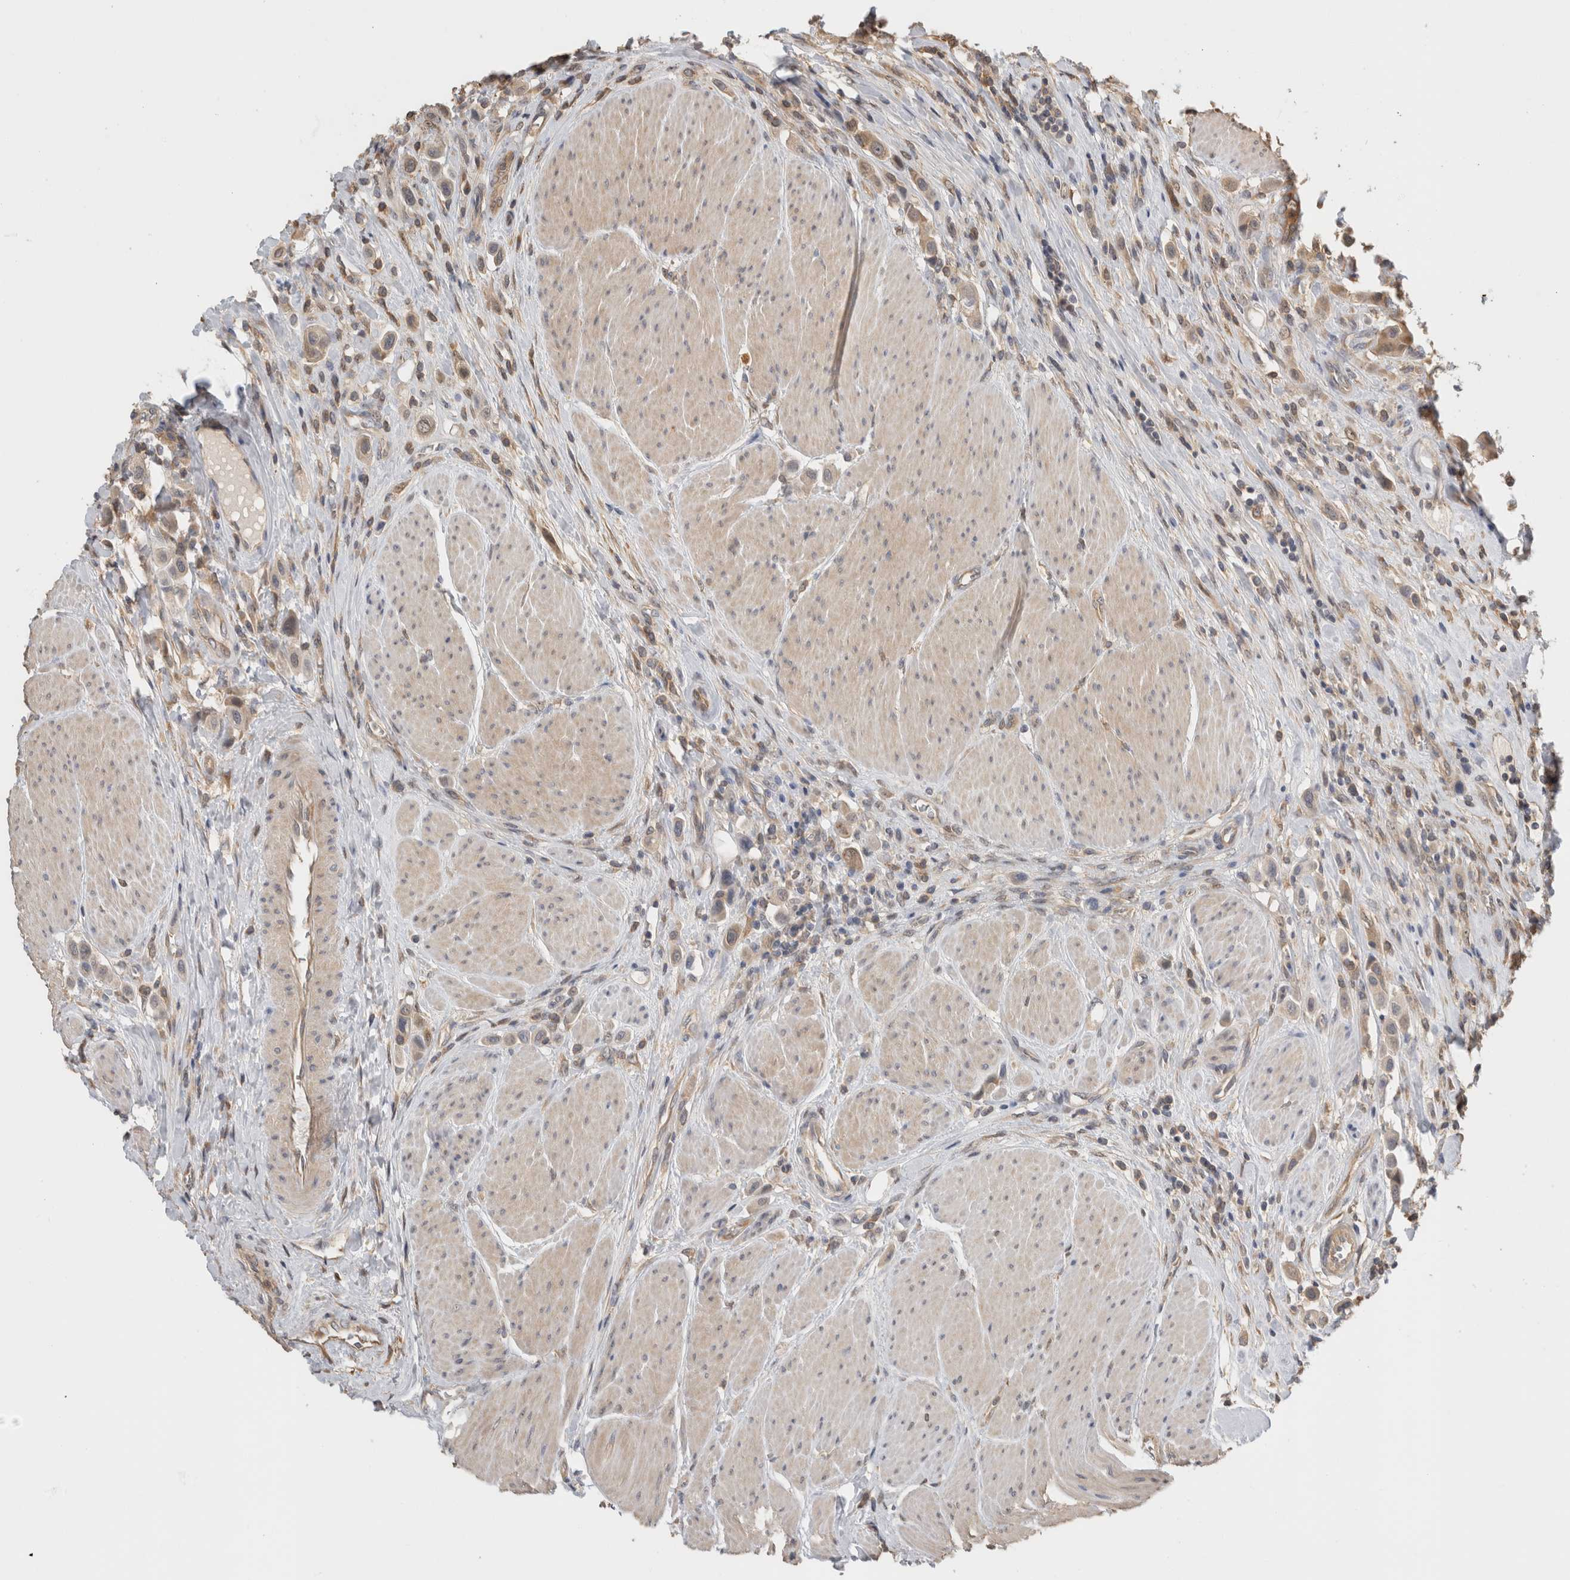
{"staining": {"intensity": "weak", "quantity": "<25%", "location": "cytoplasmic/membranous"}, "tissue": "urothelial cancer", "cell_type": "Tumor cells", "image_type": "cancer", "snomed": [{"axis": "morphology", "description": "Urothelial carcinoma, High grade"}, {"axis": "topography", "description": "Urinary bladder"}], "caption": "The image exhibits no staining of tumor cells in urothelial carcinoma (high-grade).", "gene": "PGM1", "patient": {"sex": "male", "age": 50}}